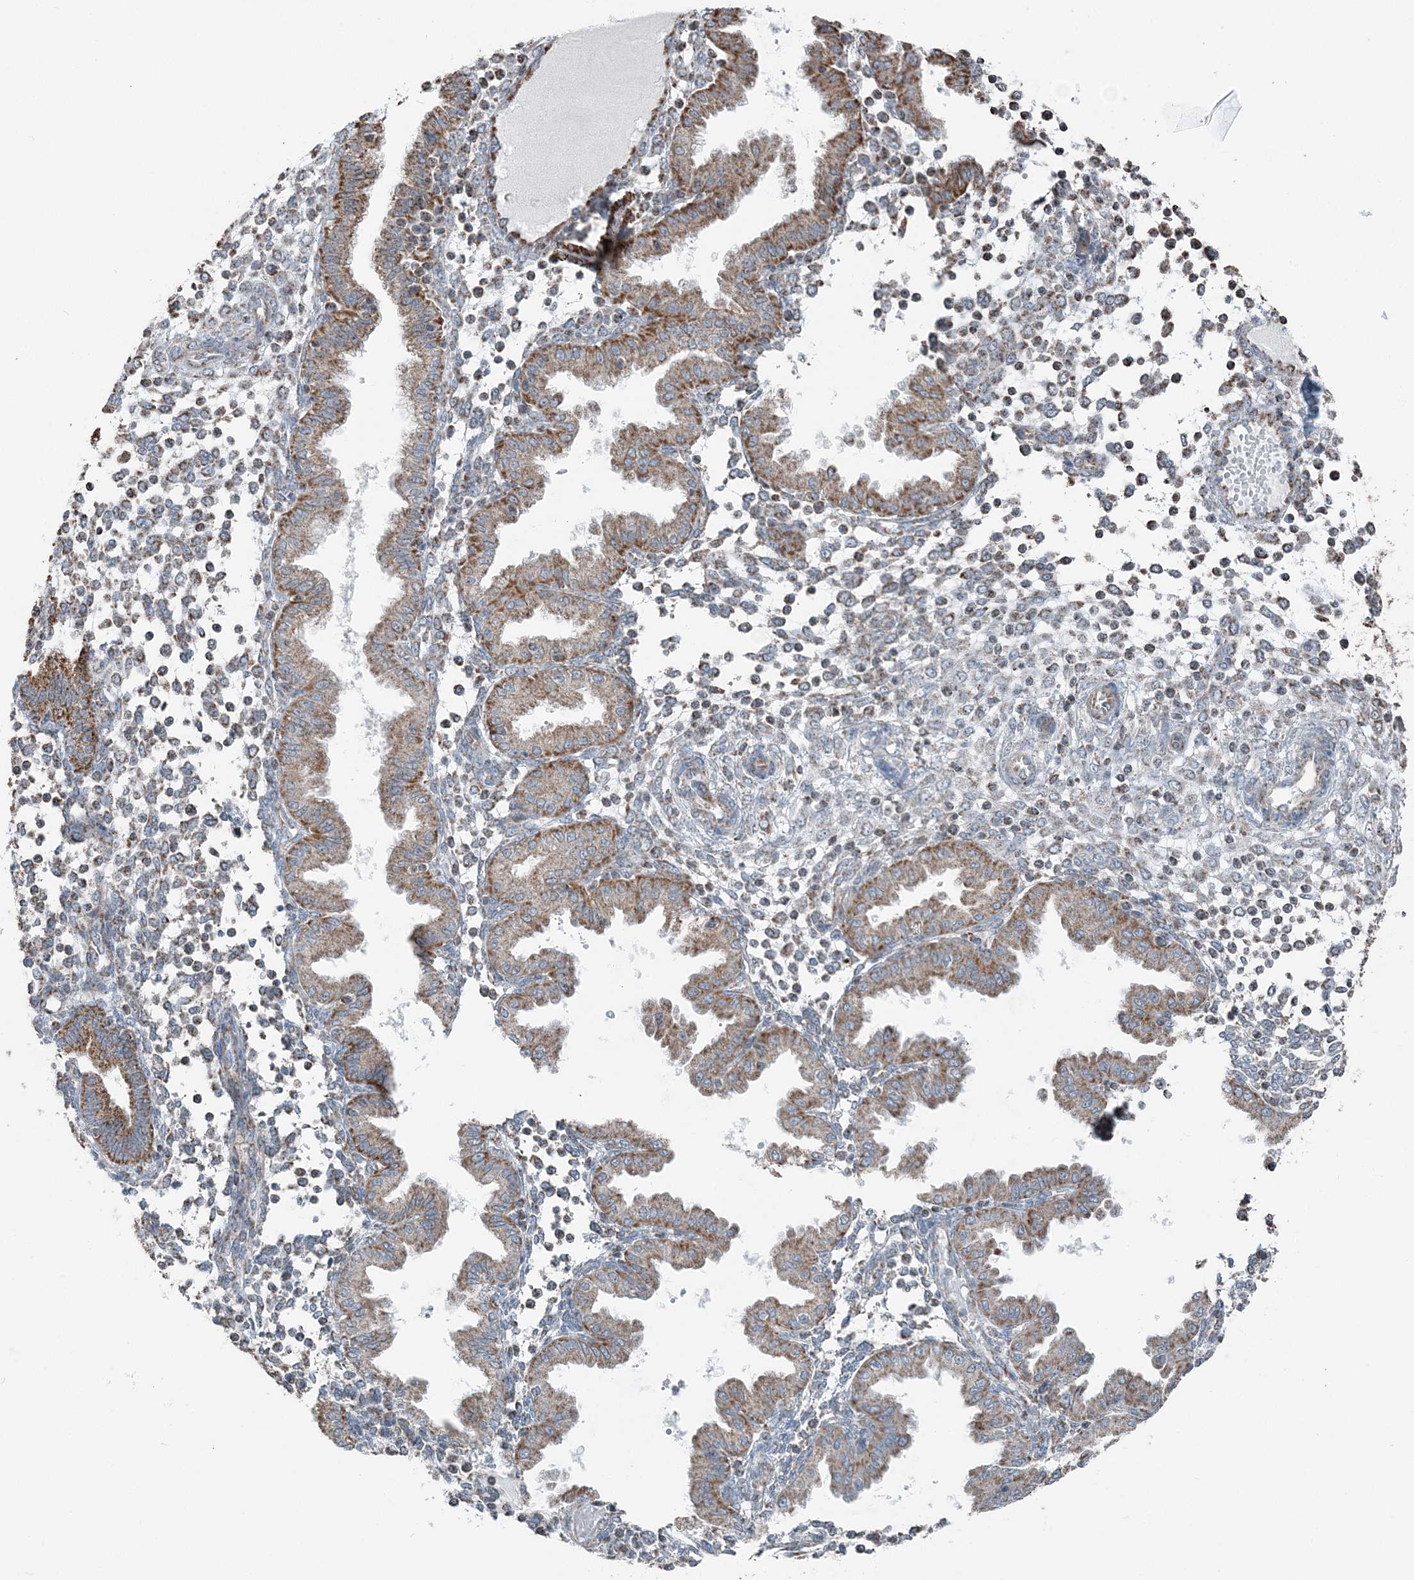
{"staining": {"intensity": "moderate", "quantity": ">75%", "location": "cytoplasmic/membranous"}, "tissue": "endometrium", "cell_type": "Cells in endometrial stroma", "image_type": "normal", "snomed": [{"axis": "morphology", "description": "Normal tissue, NOS"}, {"axis": "topography", "description": "Endometrium"}], "caption": "Protein staining by immunohistochemistry (IHC) displays moderate cytoplasmic/membranous expression in approximately >75% of cells in endometrial stroma in normal endometrium.", "gene": "SUCLG1", "patient": {"sex": "female", "age": 53}}